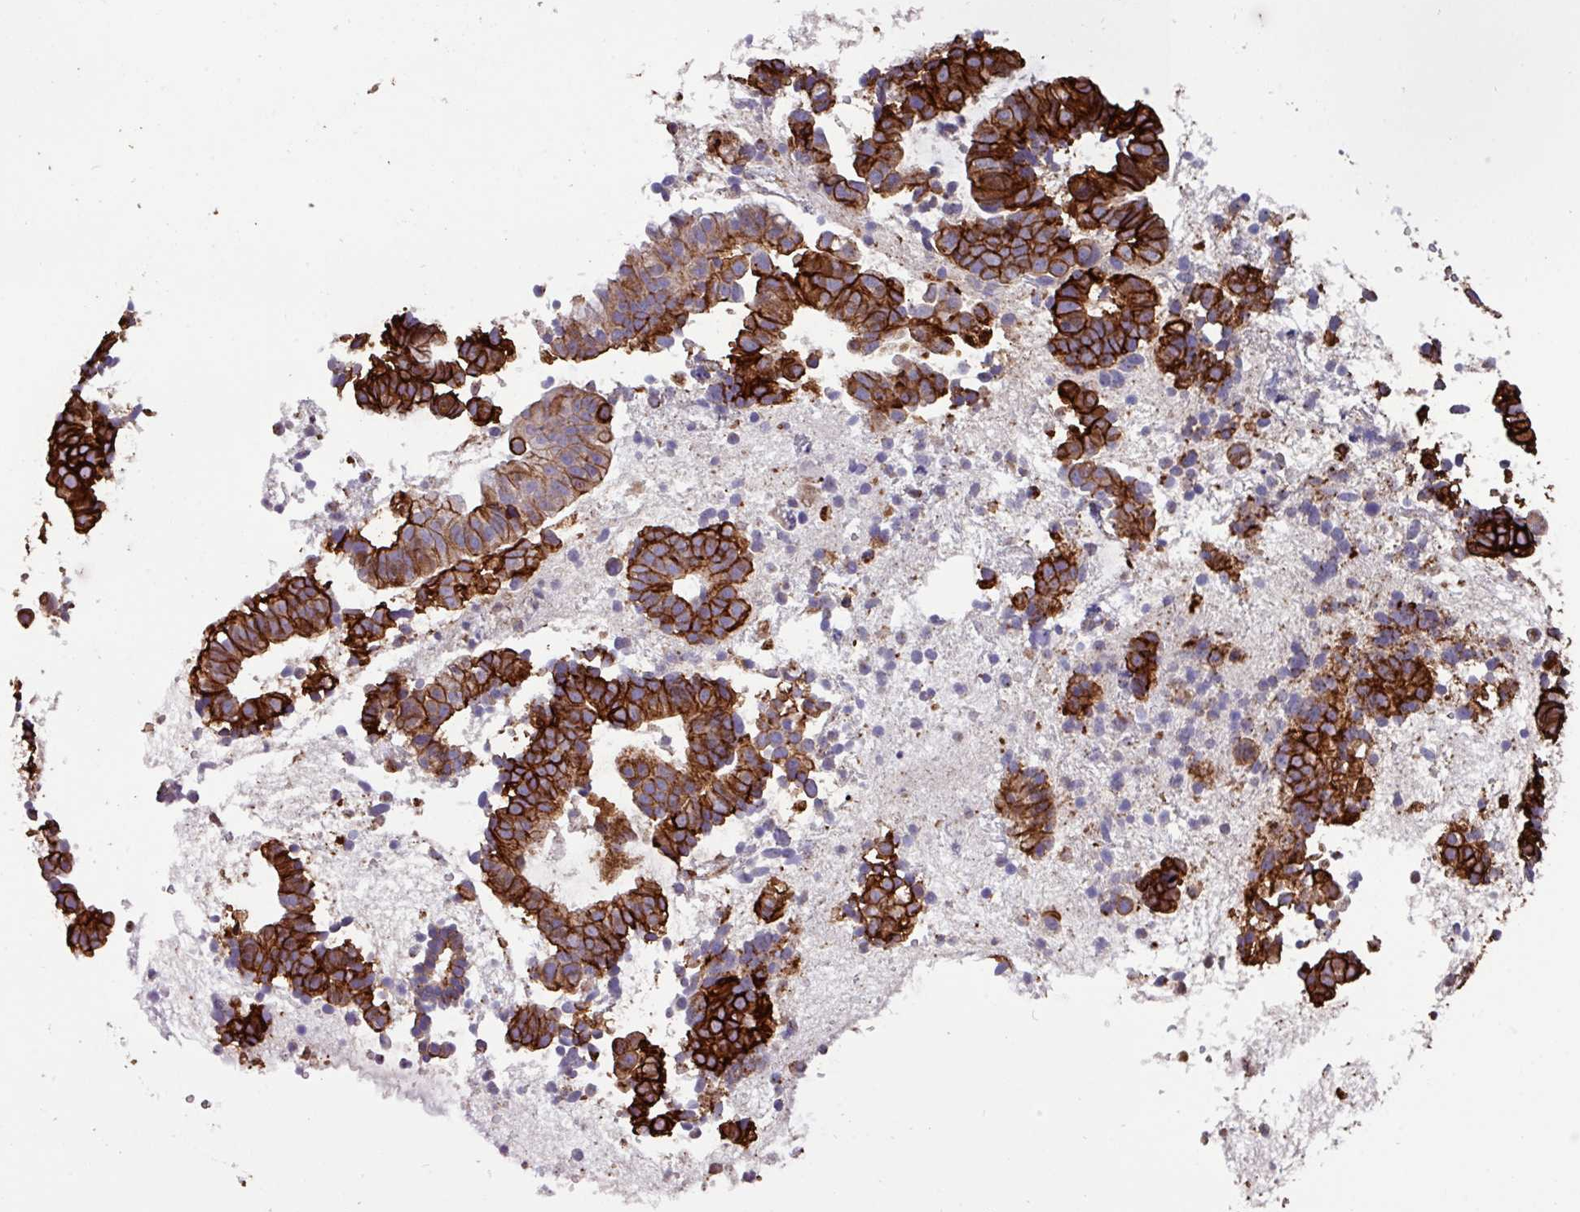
{"staining": {"intensity": "strong", "quantity": ">75%", "location": "cytoplasmic/membranous"}, "tissue": "endometrial cancer", "cell_type": "Tumor cells", "image_type": "cancer", "snomed": [{"axis": "morphology", "description": "Adenocarcinoma, NOS"}, {"axis": "topography", "description": "Endometrium"}], "caption": "Immunohistochemical staining of endometrial cancer (adenocarcinoma) demonstrates high levels of strong cytoplasmic/membranous staining in about >75% of tumor cells. The staining was performed using DAB (3,3'-diaminobenzidine), with brown indicating positive protein expression. Nuclei are stained blue with hematoxylin.", "gene": "EPCAM", "patient": {"sex": "female", "age": 76}}